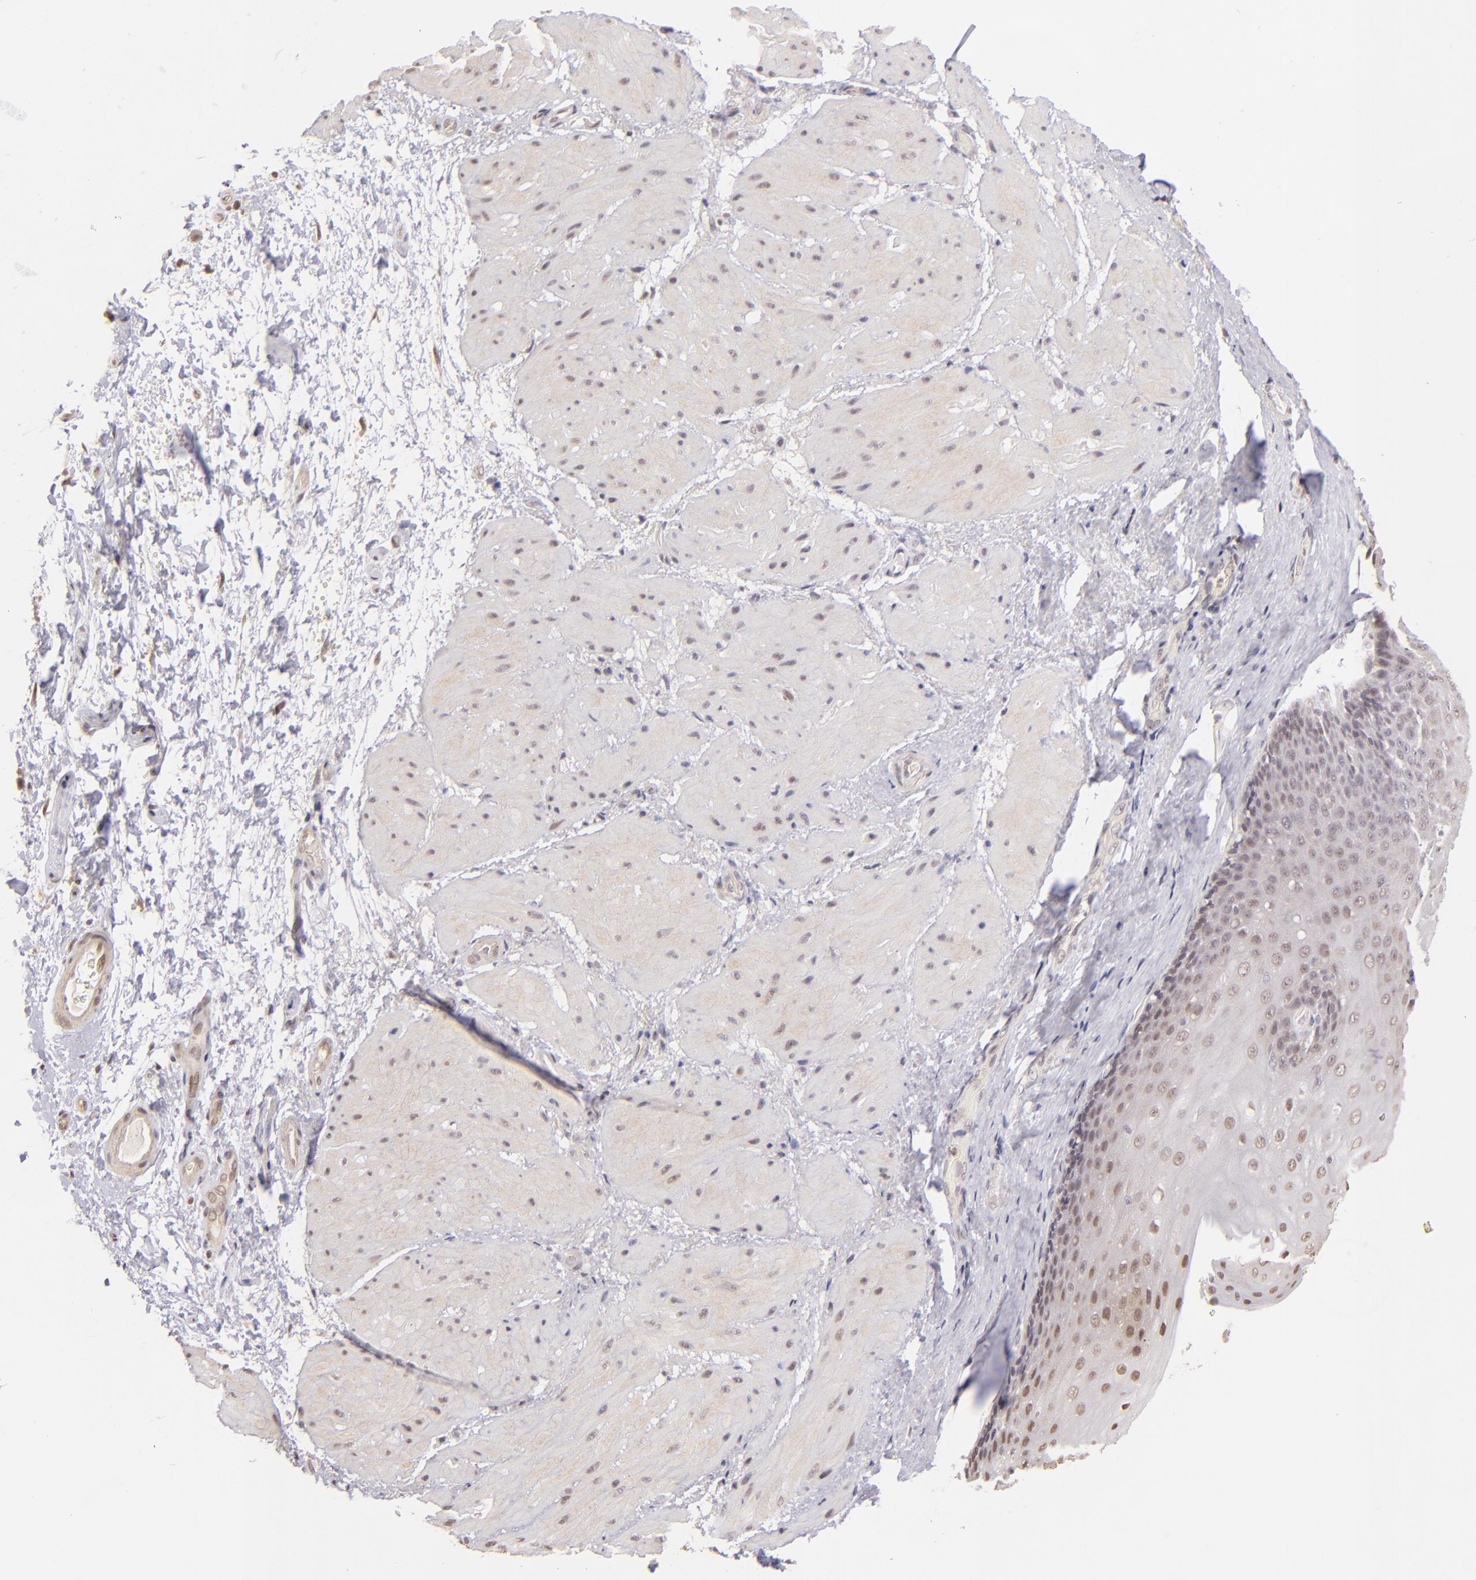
{"staining": {"intensity": "weak", "quantity": "<25%", "location": "nuclear"}, "tissue": "esophagus", "cell_type": "Squamous epithelial cells", "image_type": "normal", "snomed": [{"axis": "morphology", "description": "Normal tissue, NOS"}, {"axis": "topography", "description": "Esophagus"}], "caption": "The photomicrograph displays no staining of squamous epithelial cells in unremarkable esophagus. (Brightfield microscopy of DAB IHC at high magnification).", "gene": "RARB", "patient": {"sex": "male", "age": 62}}